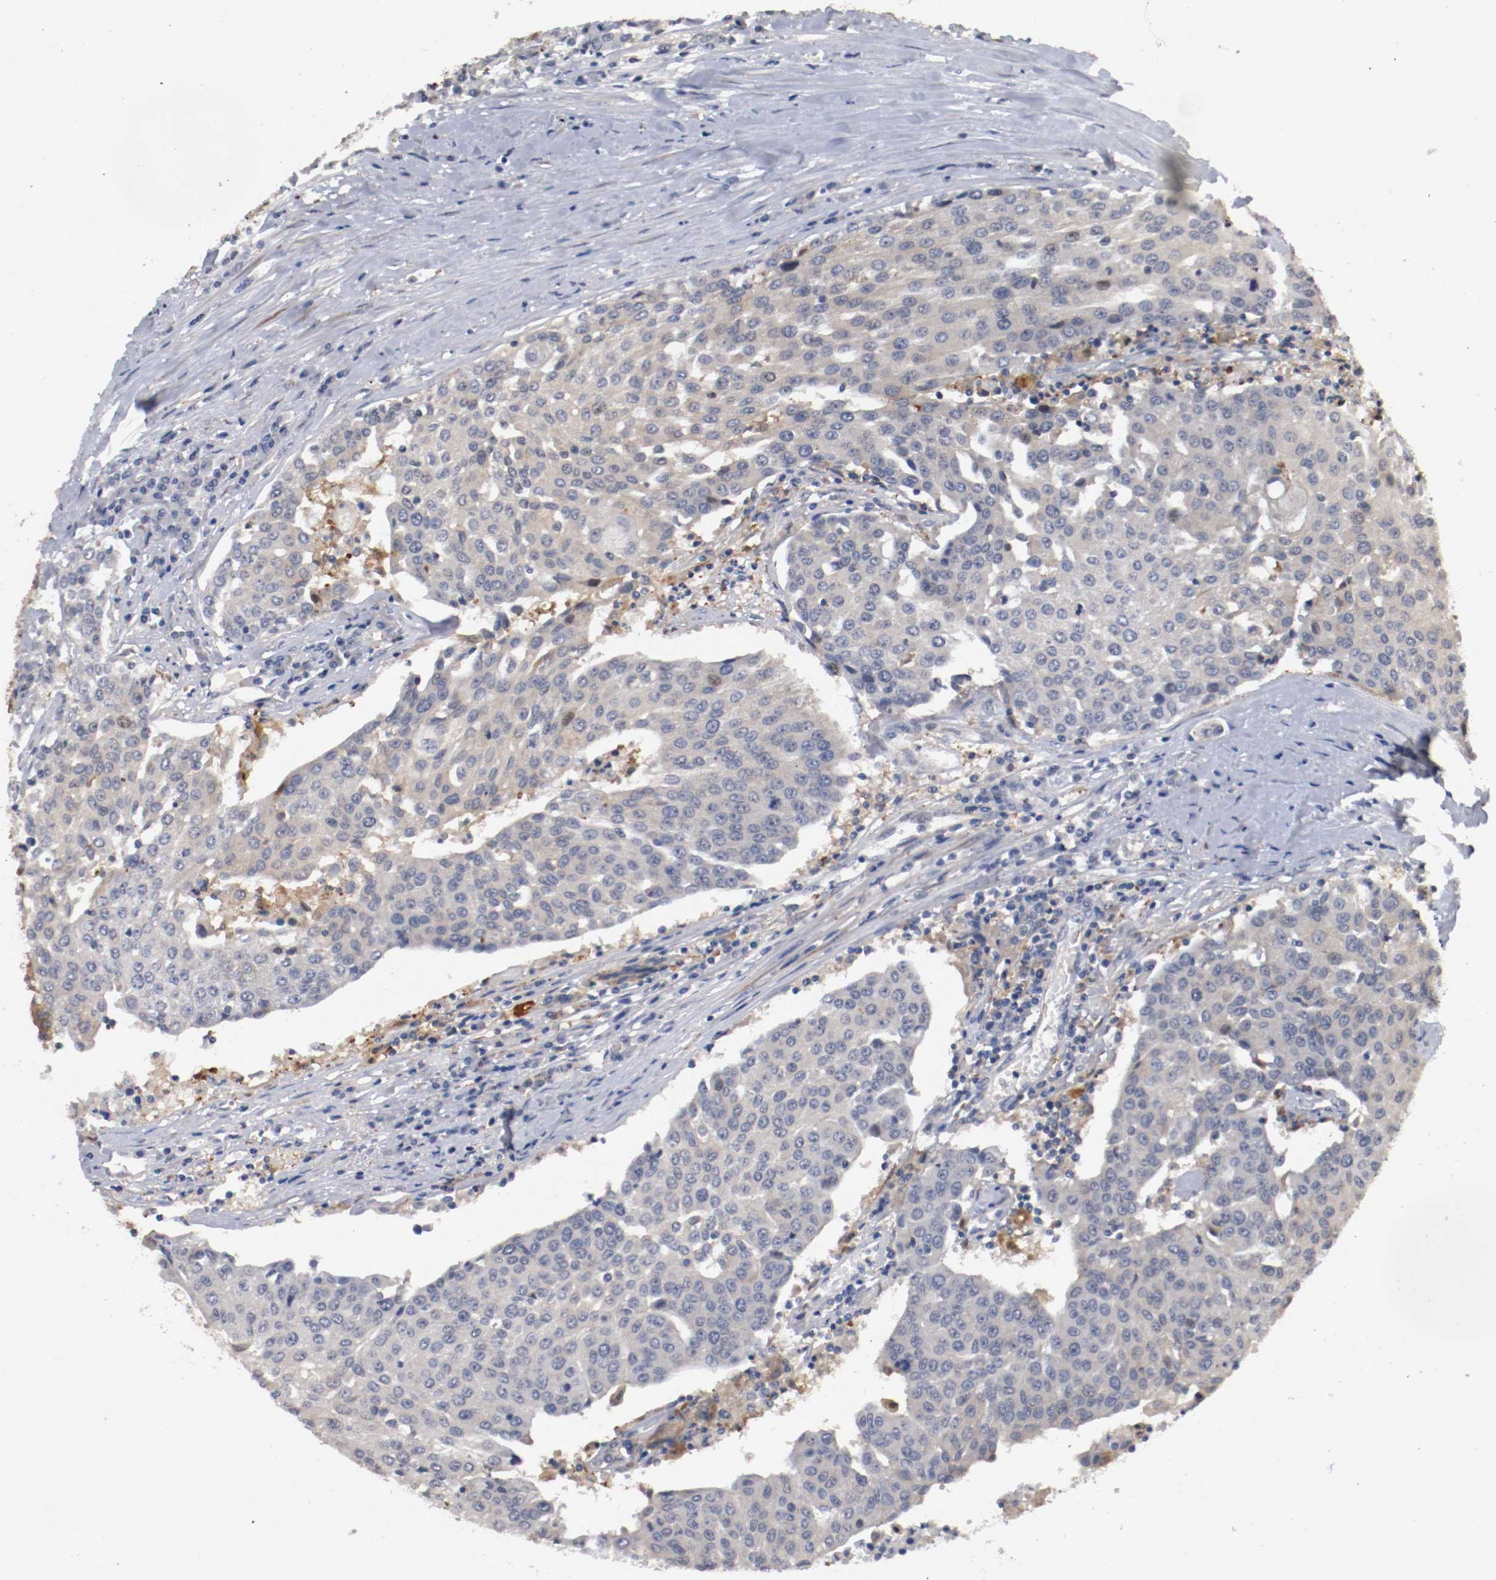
{"staining": {"intensity": "weak", "quantity": "<25%", "location": "cytoplasmic/membranous"}, "tissue": "urothelial cancer", "cell_type": "Tumor cells", "image_type": "cancer", "snomed": [{"axis": "morphology", "description": "Urothelial carcinoma, High grade"}, {"axis": "topography", "description": "Urinary bladder"}], "caption": "Tumor cells are negative for protein expression in human urothelial carcinoma (high-grade). (Brightfield microscopy of DAB (3,3'-diaminobenzidine) immunohistochemistry (IHC) at high magnification).", "gene": "RBM23", "patient": {"sex": "female", "age": 85}}